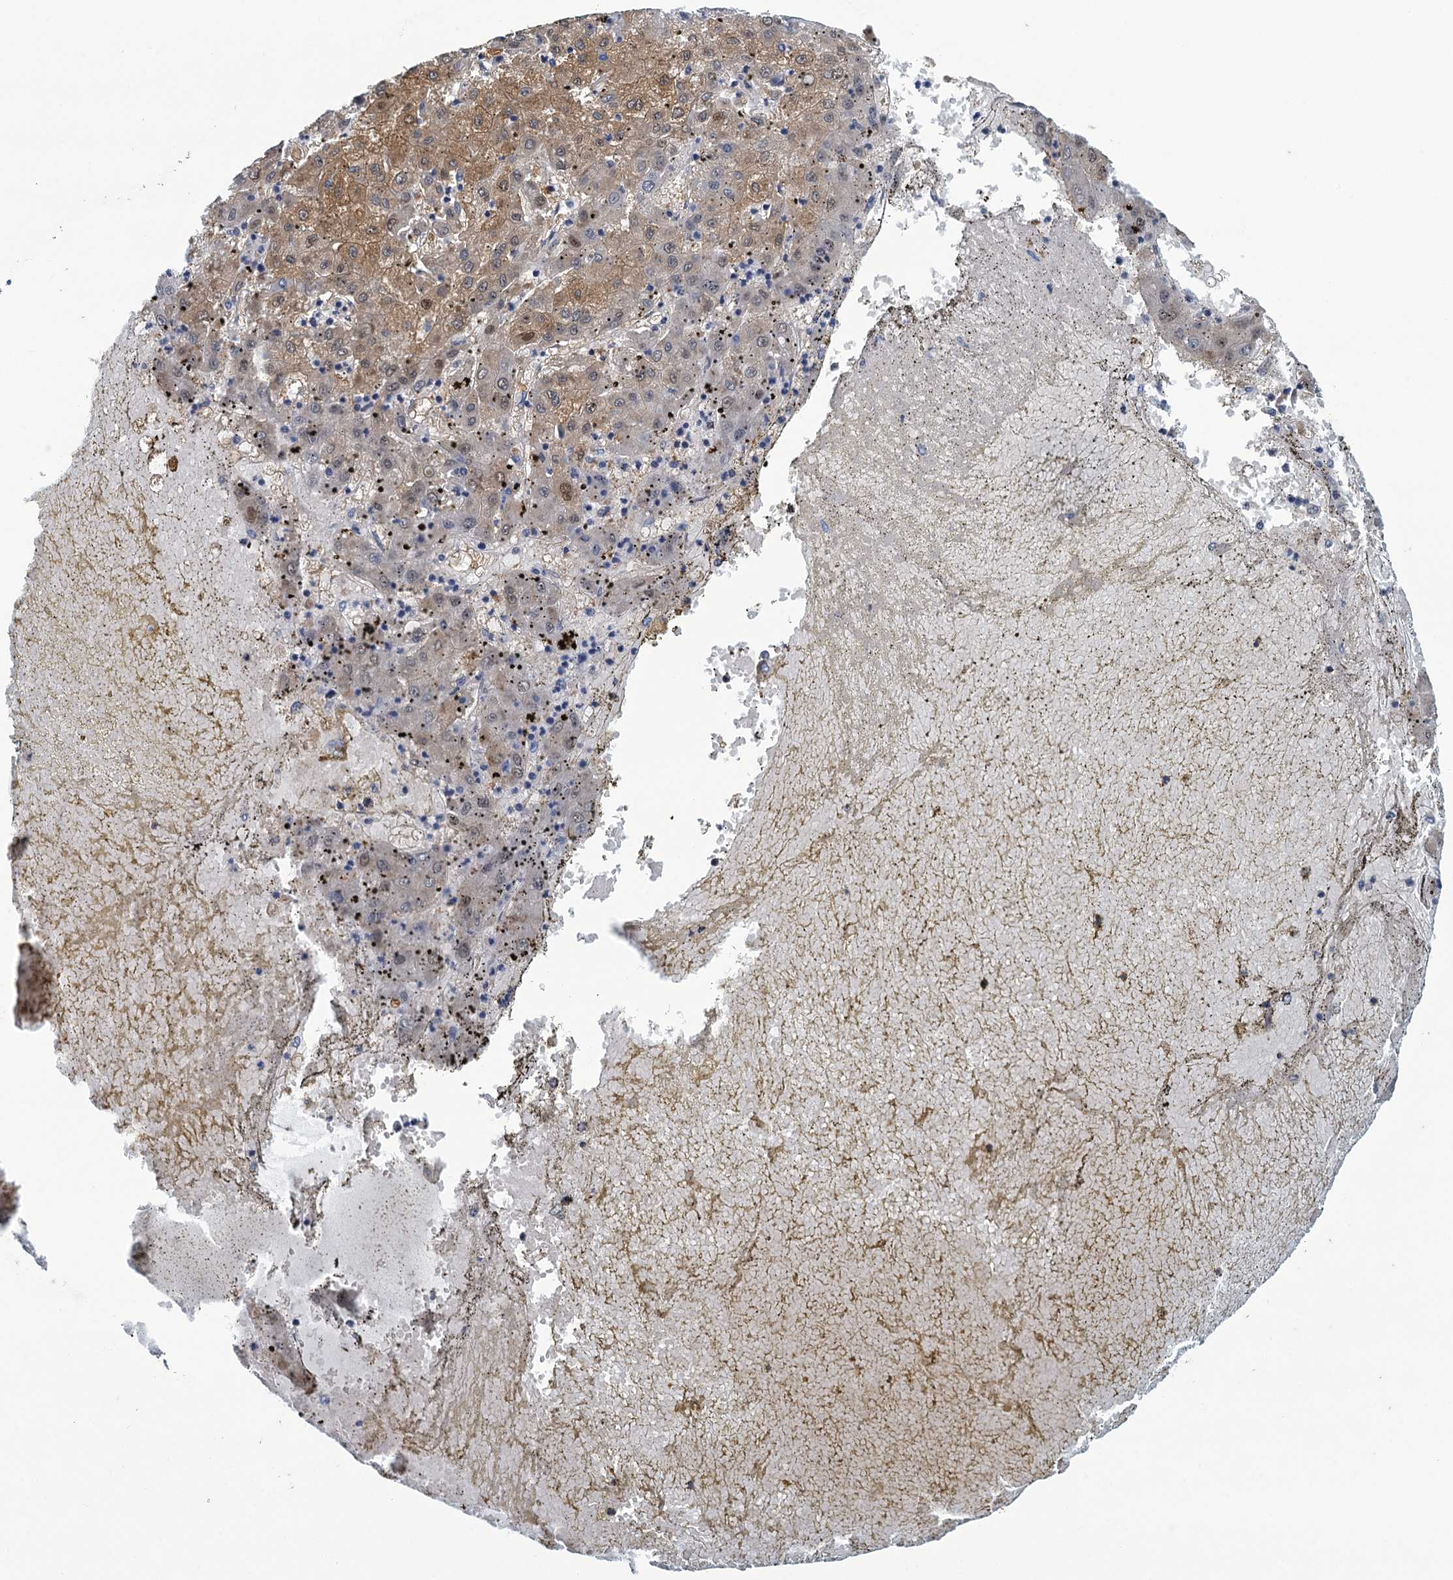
{"staining": {"intensity": "moderate", "quantity": "25%-75%", "location": "cytoplasmic/membranous,nuclear"}, "tissue": "liver cancer", "cell_type": "Tumor cells", "image_type": "cancer", "snomed": [{"axis": "morphology", "description": "Carcinoma, Hepatocellular, NOS"}, {"axis": "topography", "description": "Liver"}], "caption": "Immunohistochemistry histopathology image of human liver hepatocellular carcinoma stained for a protein (brown), which reveals medium levels of moderate cytoplasmic/membranous and nuclear expression in approximately 25%-75% of tumor cells.", "gene": "NCKAP1L", "patient": {"sex": "male", "age": 72}}